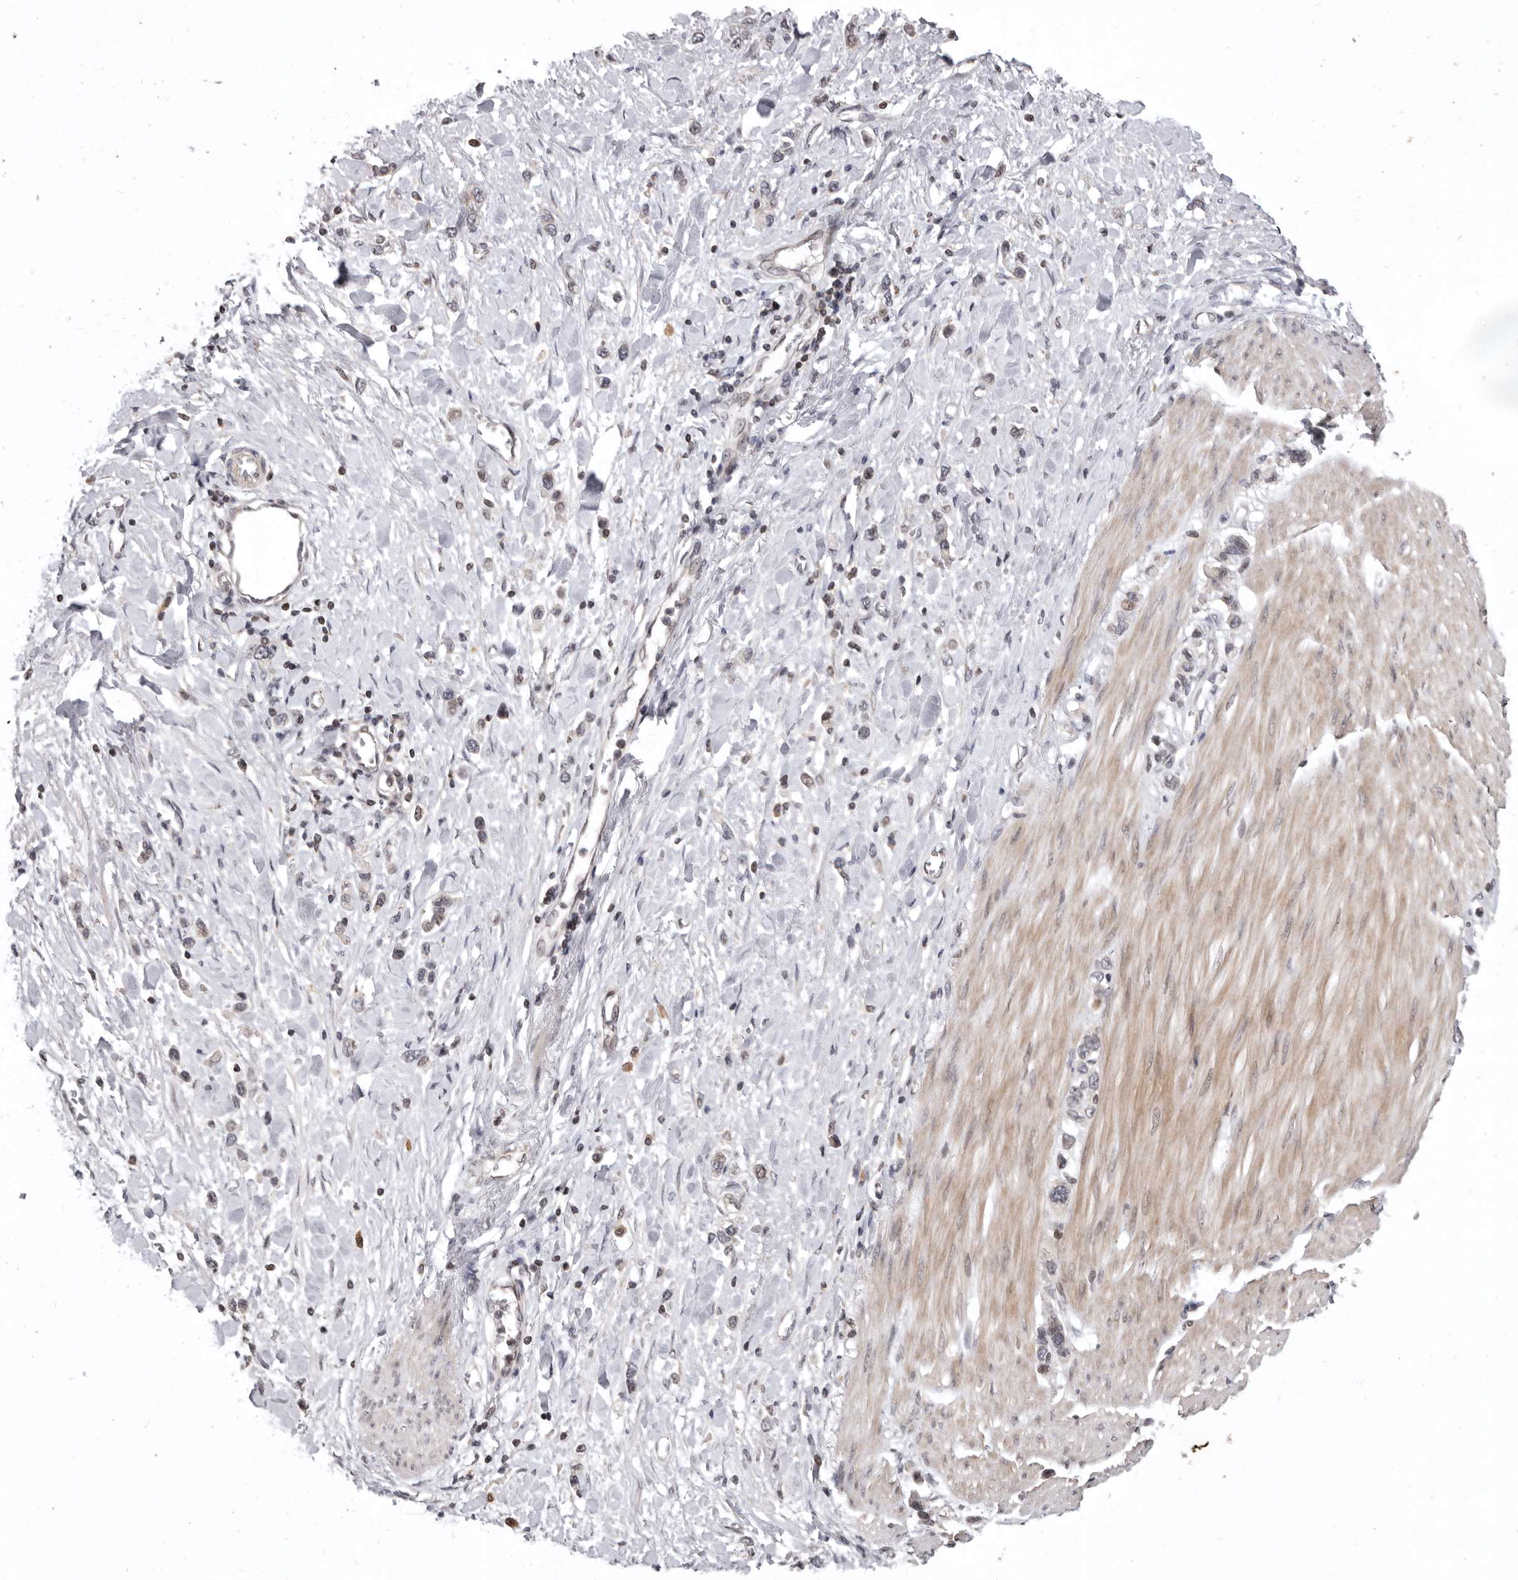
{"staining": {"intensity": "weak", "quantity": "<25%", "location": "cytoplasmic/membranous"}, "tissue": "stomach cancer", "cell_type": "Tumor cells", "image_type": "cancer", "snomed": [{"axis": "morphology", "description": "Adenocarcinoma, NOS"}, {"axis": "topography", "description": "Stomach"}], "caption": "This is a image of immunohistochemistry (IHC) staining of adenocarcinoma (stomach), which shows no expression in tumor cells.", "gene": "AZIN1", "patient": {"sex": "female", "age": 65}}